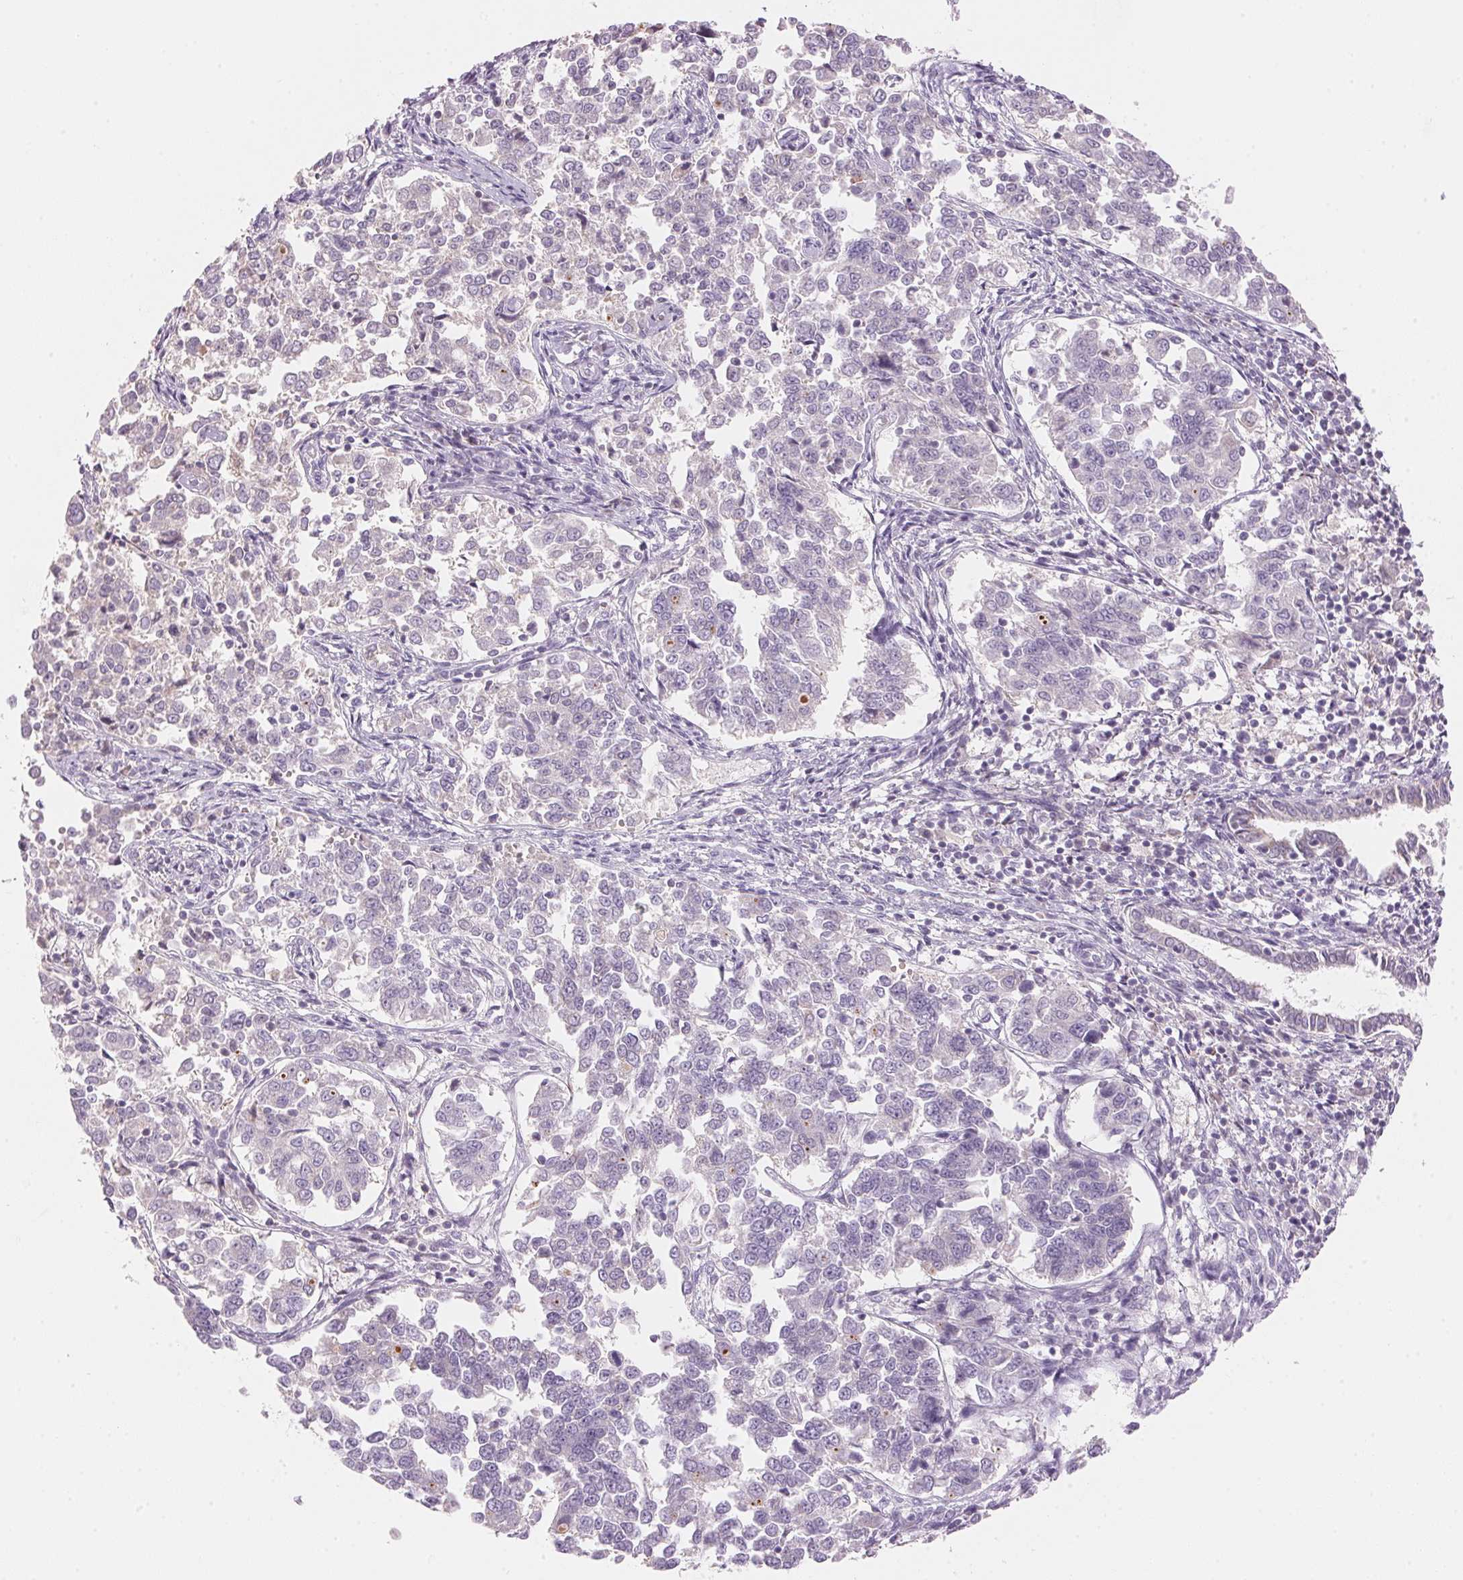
{"staining": {"intensity": "negative", "quantity": "none", "location": "none"}, "tissue": "endometrial cancer", "cell_type": "Tumor cells", "image_type": "cancer", "snomed": [{"axis": "morphology", "description": "Adenocarcinoma, NOS"}, {"axis": "topography", "description": "Endometrium"}], "caption": "Immunohistochemical staining of adenocarcinoma (endometrial) exhibits no significant expression in tumor cells. Brightfield microscopy of immunohistochemistry (IHC) stained with DAB (3,3'-diaminobenzidine) (brown) and hematoxylin (blue), captured at high magnification.", "gene": "CYP11B1", "patient": {"sex": "female", "age": 43}}